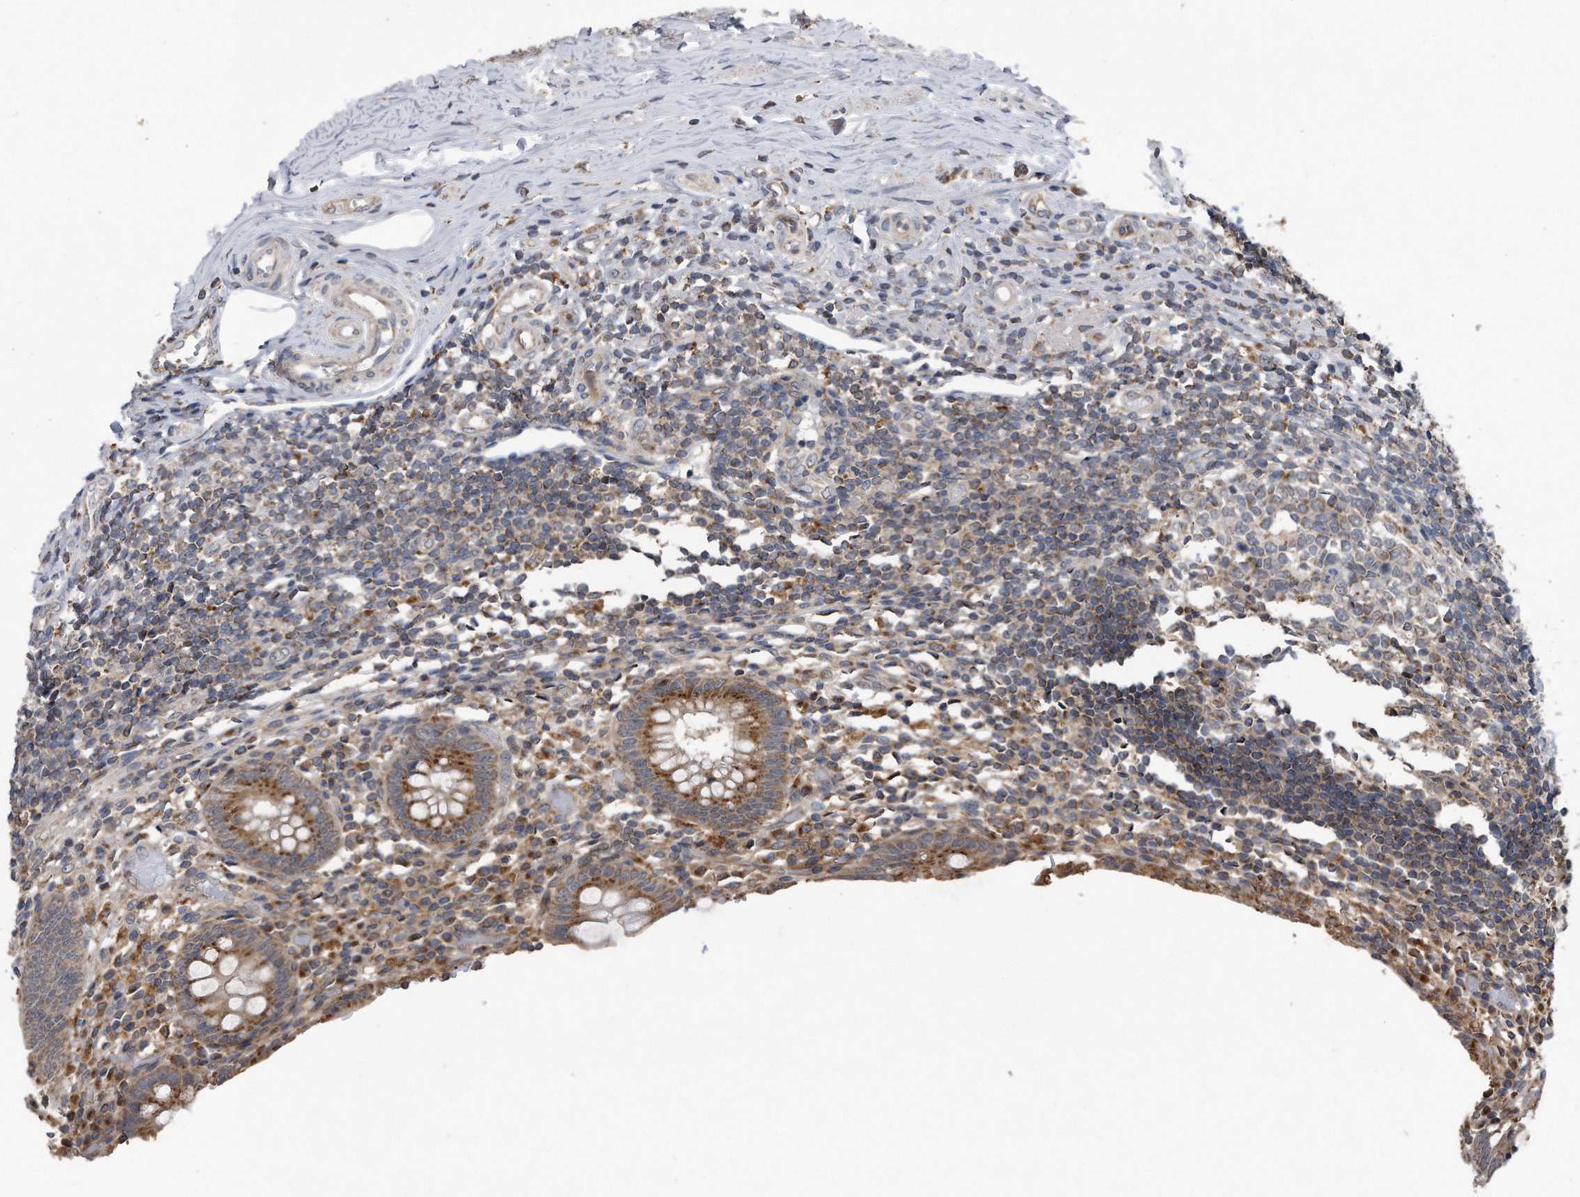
{"staining": {"intensity": "moderate", "quantity": ">75%", "location": "cytoplasmic/membranous"}, "tissue": "appendix", "cell_type": "Glandular cells", "image_type": "normal", "snomed": [{"axis": "morphology", "description": "Normal tissue, NOS"}, {"axis": "topography", "description": "Appendix"}], "caption": "Moderate cytoplasmic/membranous positivity for a protein is appreciated in approximately >75% of glandular cells of benign appendix using IHC.", "gene": "LYRM4", "patient": {"sex": "female", "age": 17}}